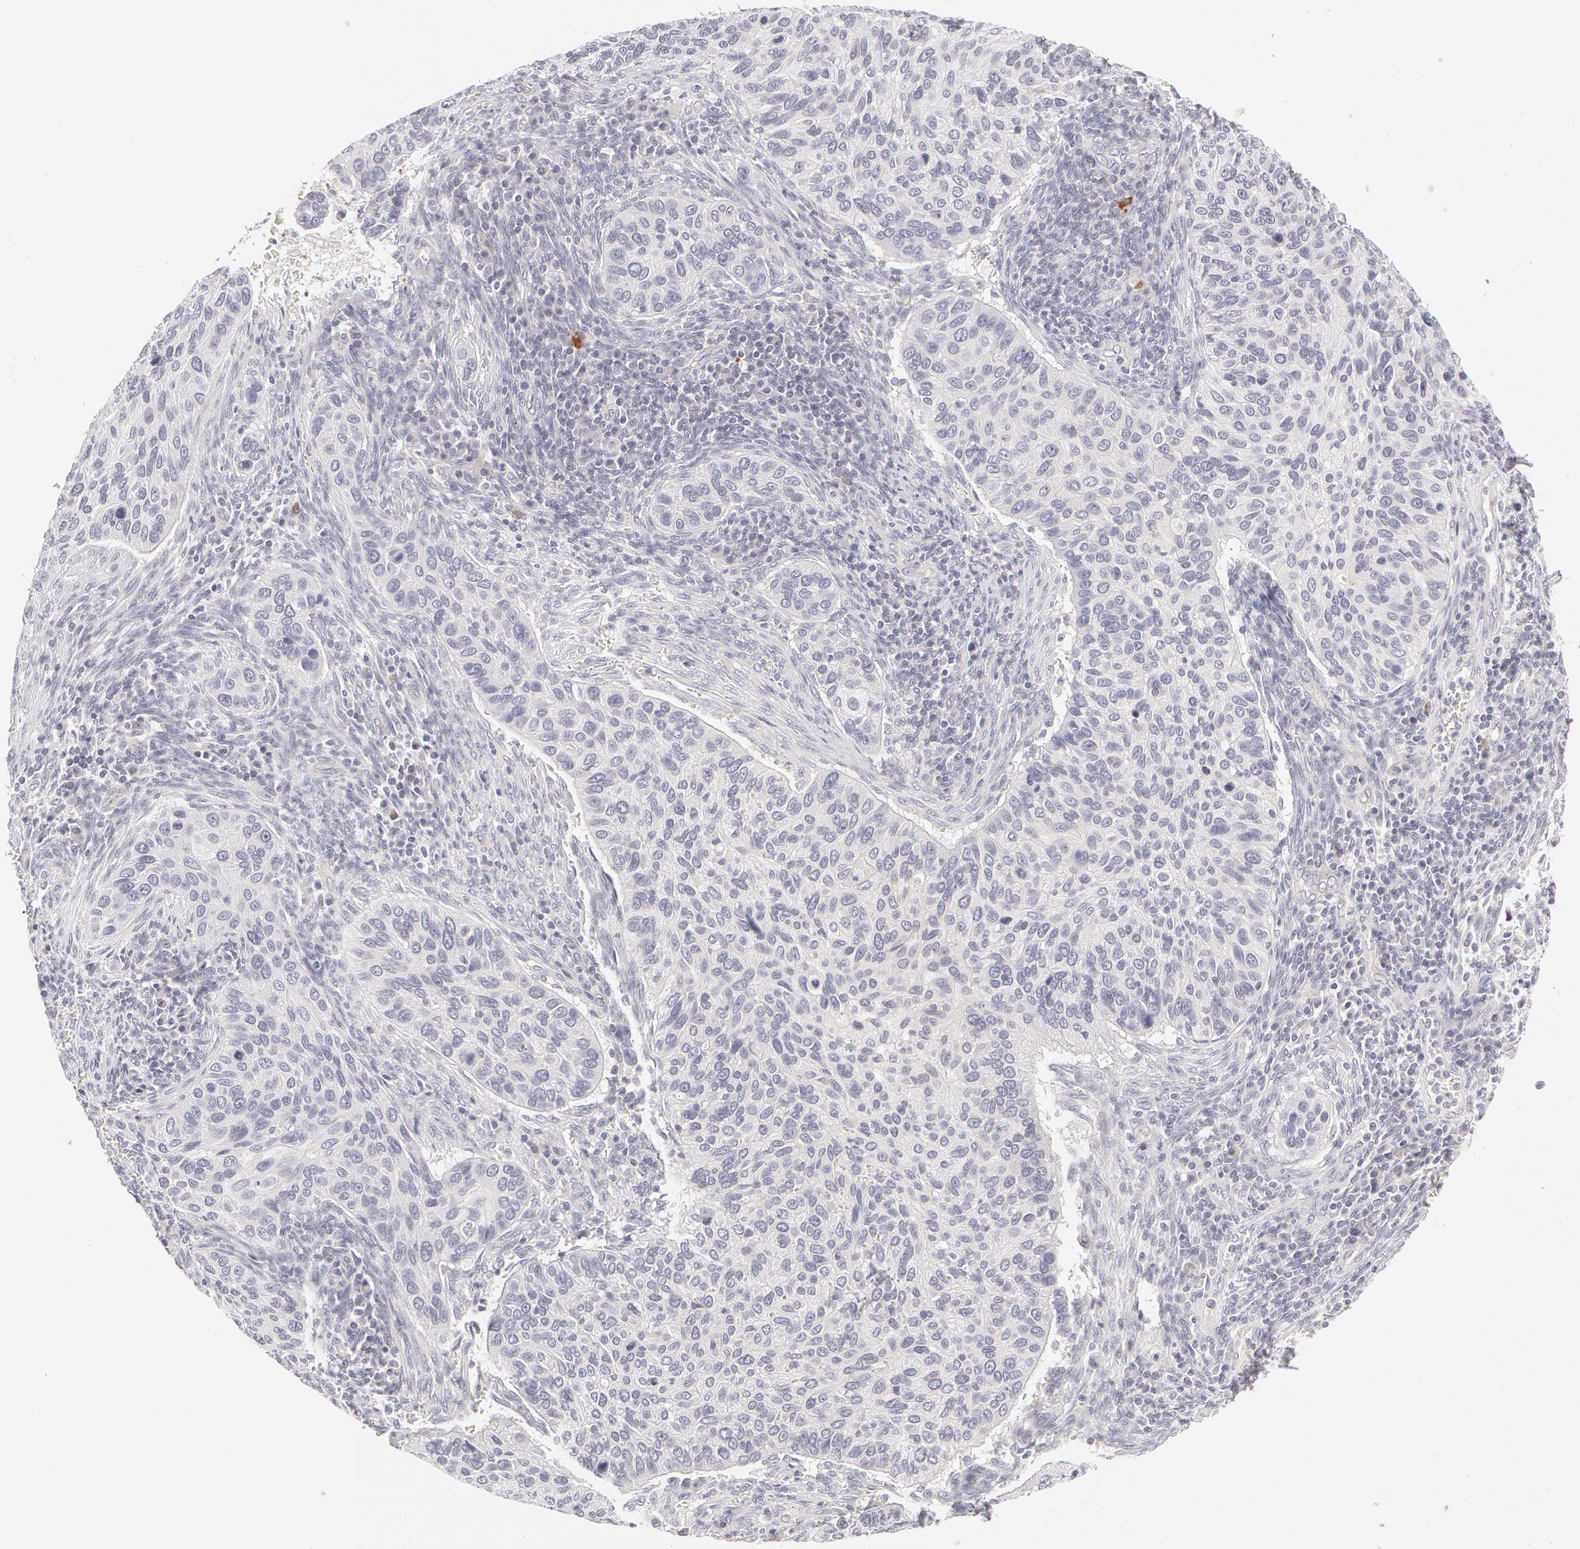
{"staining": {"intensity": "negative", "quantity": "none", "location": "none"}, "tissue": "cervical cancer", "cell_type": "Tumor cells", "image_type": "cancer", "snomed": [{"axis": "morphology", "description": "Adenocarcinoma, NOS"}, {"axis": "topography", "description": "Cervix"}], "caption": "Immunohistochemical staining of cervical cancer (adenocarcinoma) displays no significant expression in tumor cells.", "gene": "ABCB1", "patient": {"sex": "female", "age": 29}}